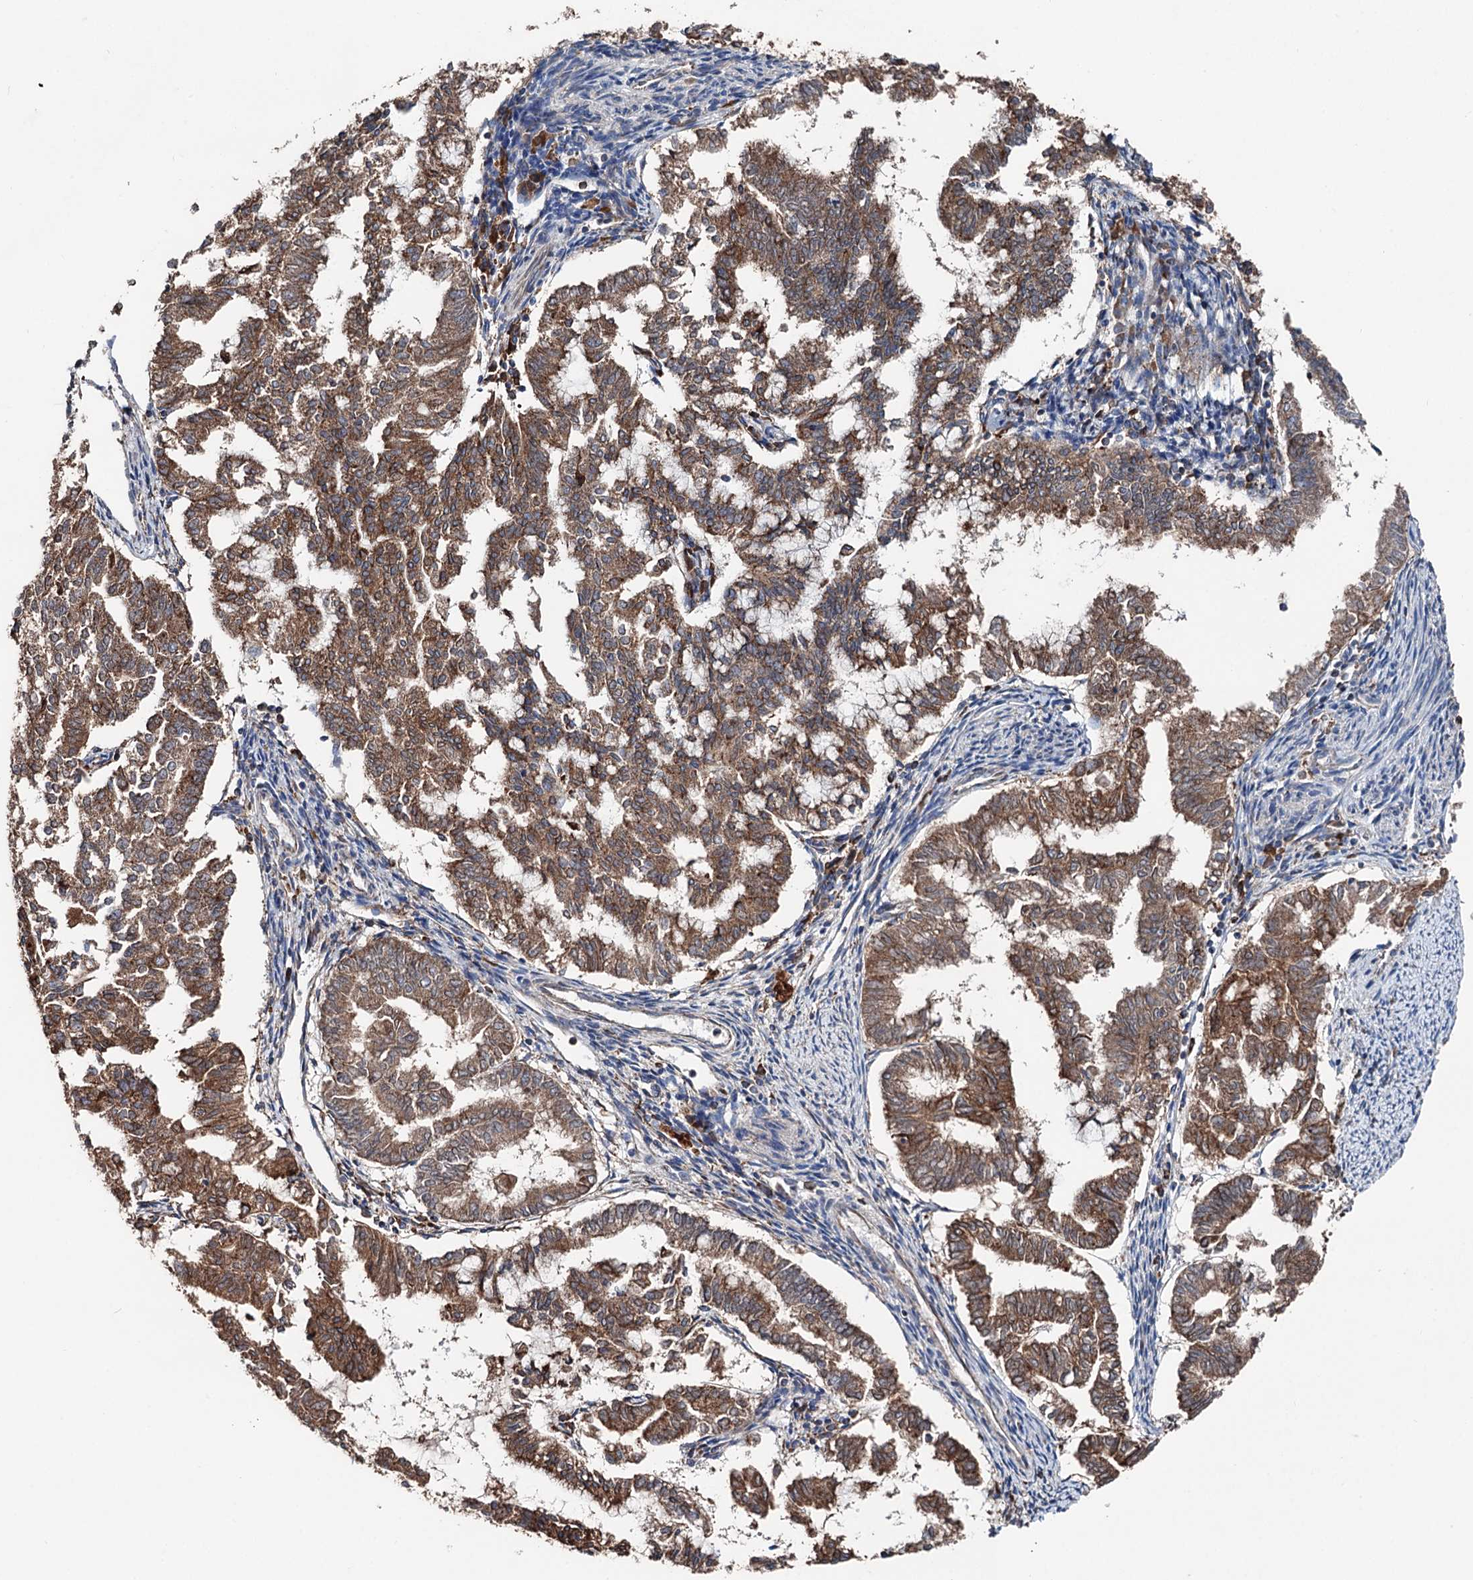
{"staining": {"intensity": "moderate", "quantity": ">75%", "location": "cytoplasmic/membranous"}, "tissue": "endometrial cancer", "cell_type": "Tumor cells", "image_type": "cancer", "snomed": [{"axis": "morphology", "description": "Adenocarcinoma, NOS"}, {"axis": "topography", "description": "Endometrium"}], "caption": "Endometrial cancer tissue demonstrates moderate cytoplasmic/membranous staining in about >75% of tumor cells, visualized by immunohistochemistry.", "gene": "ERP29", "patient": {"sex": "female", "age": 79}}